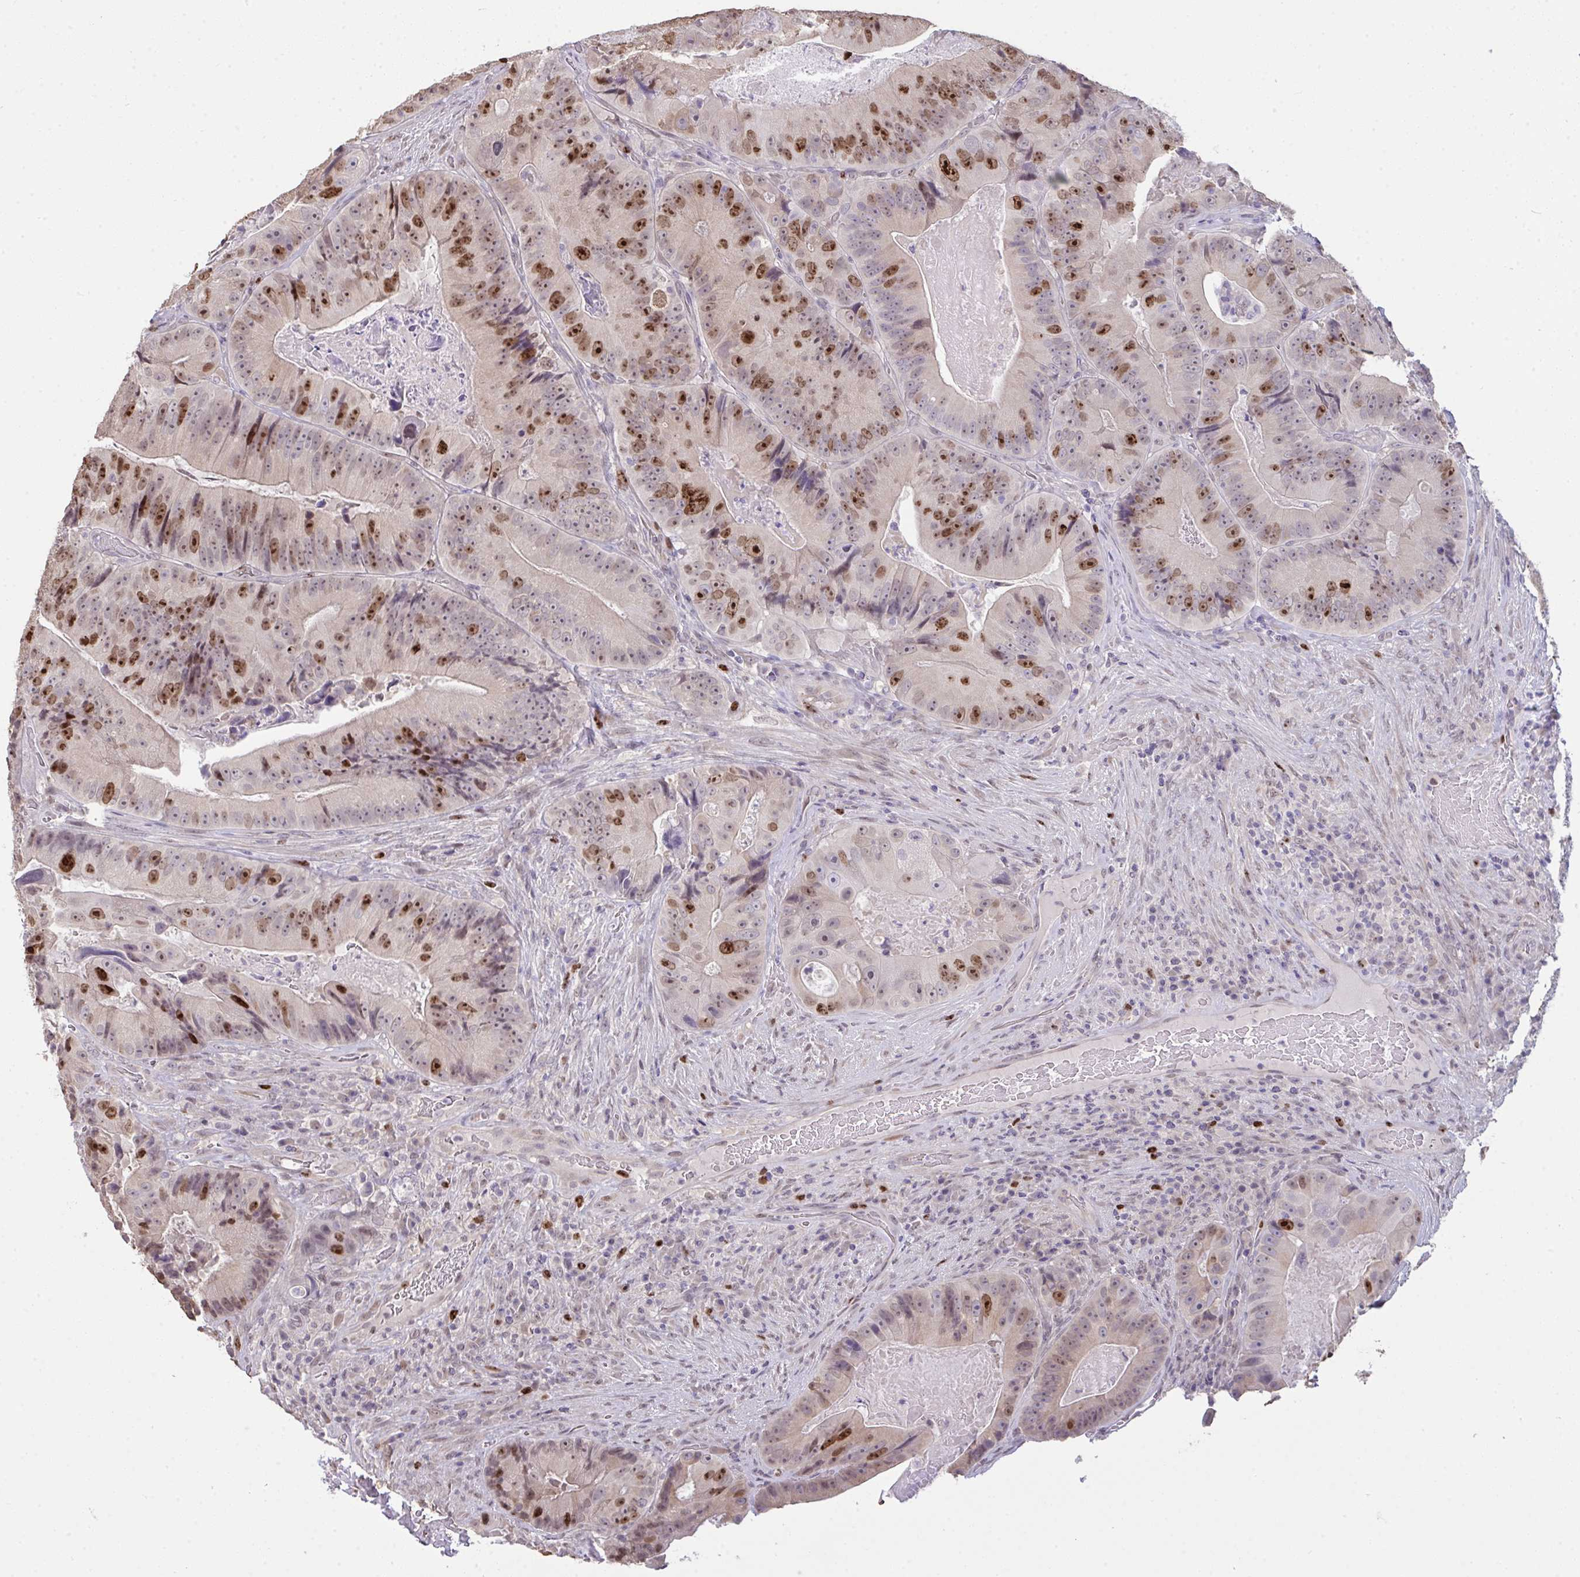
{"staining": {"intensity": "moderate", "quantity": "25%-75%", "location": "nuclear"}, "tissue": "colorectal cancer", "cell_type": "Tumor cells", "image_type": "cancer", "snomed": [{"axis": "morphology", "description": "Adenocarcinoma, NOS"}, {"axis": "topography", "description": "Colon"}], "caption": "Human colorectal cancer stained with a brown dye shows moderate nuclear positive positivity in approximately 25%-75% of tumor cells.", "gene": "SETD7", "patient": {"sex": "female", "age": 86}}